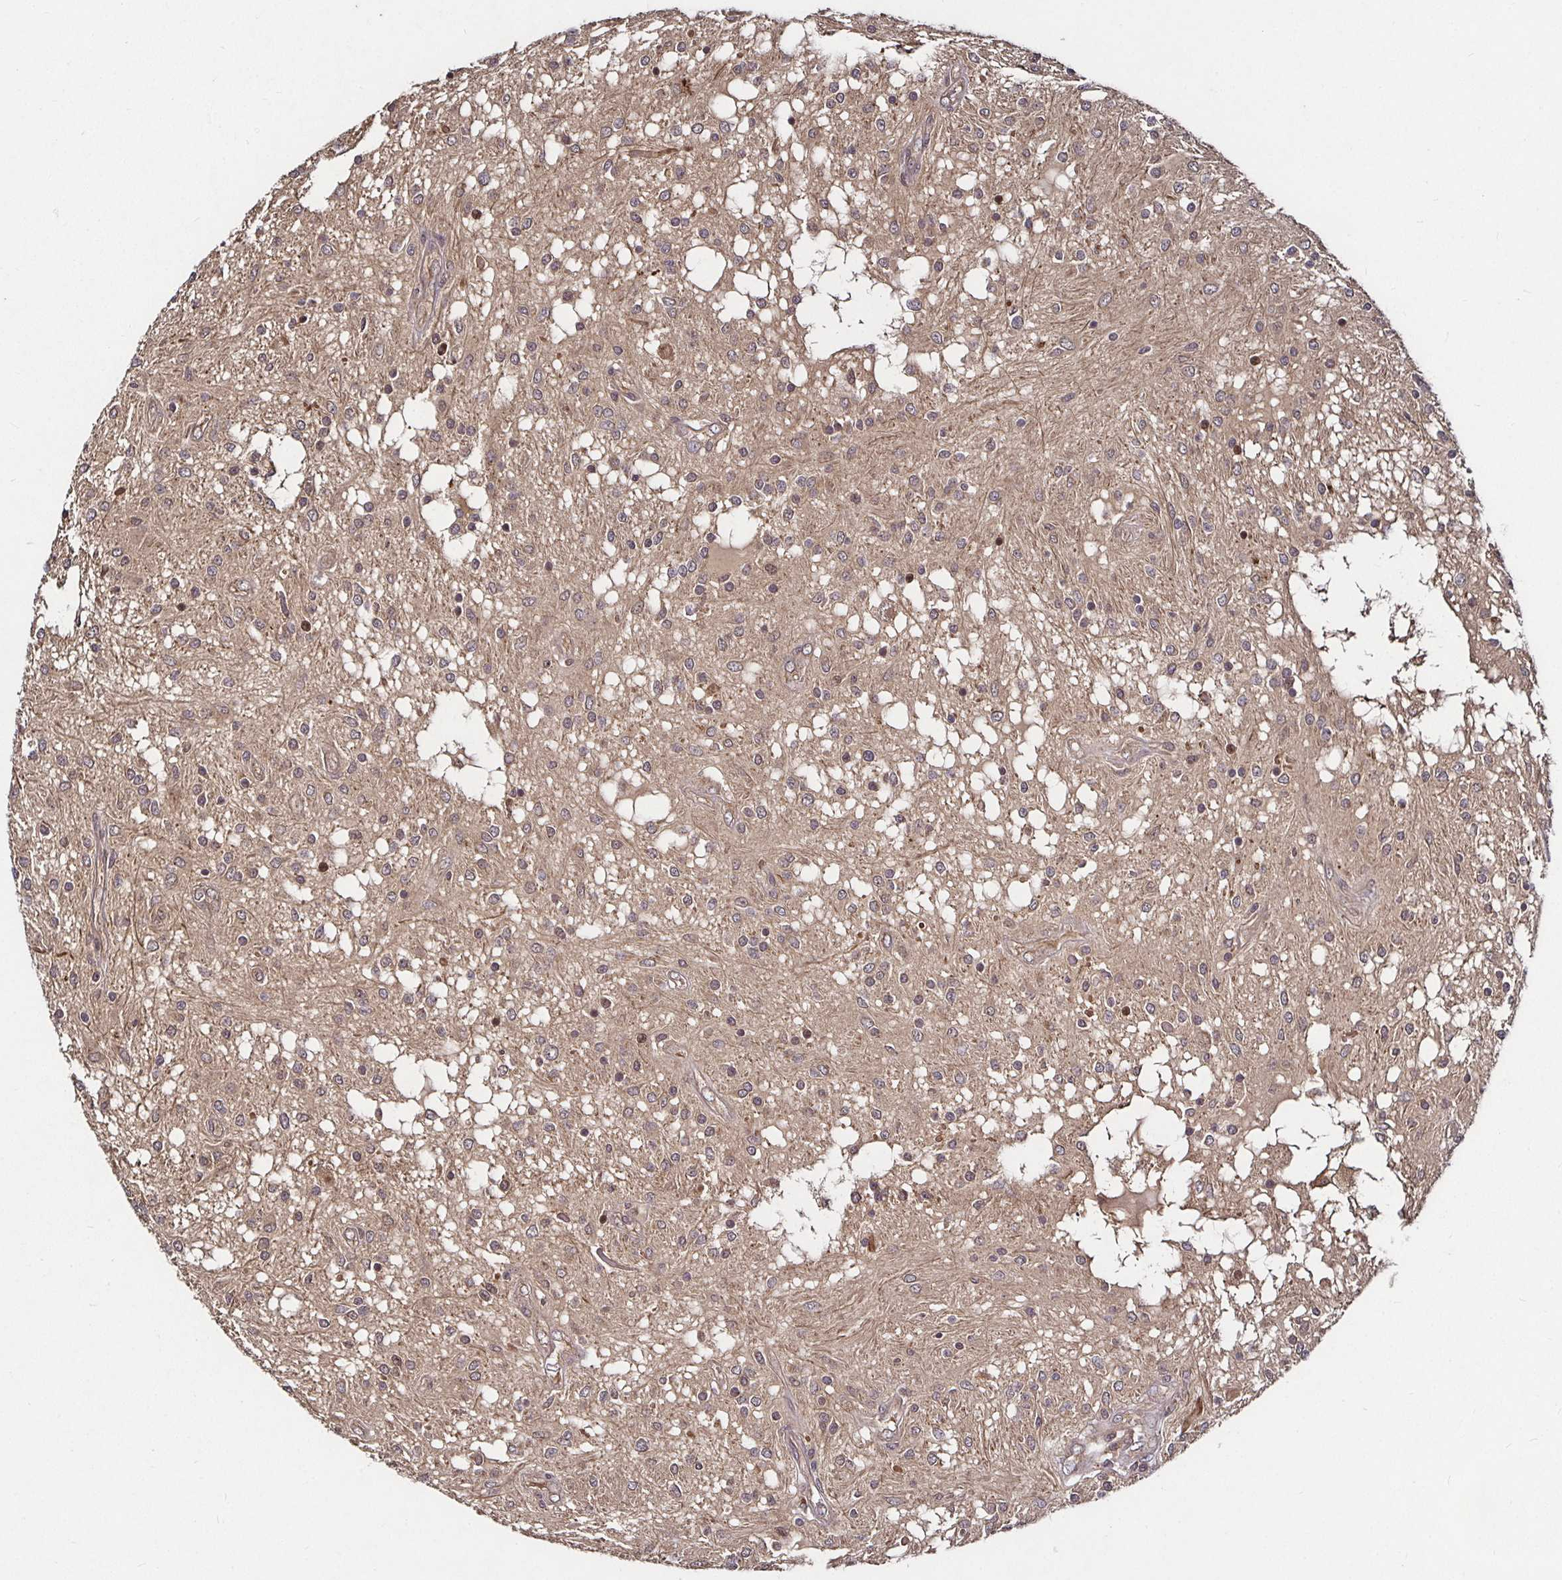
{"staining": {"intensity": "weak", "quantity": "25%-75%", "location": "cytoplasmic/membranous"}, "tissue": "glioma", "cell_type": "Tumor cells", "image_type": "cancer", "snomed": [{"axis": "morphology", "description": "Glioma, malignant, Low grade"}, {"axis": "topography", "description": "Cerebellum"}], "caption": "A high-resolution photomicrograph shows immunohistochemistry staining of malignant glioma (low-grade), which shows weak cytoplasmic/membranous positivity in approximately 25%-75% of tumor cells.", "gene": "SMYD3", "patient": {"sex": "female", "age": 14}}